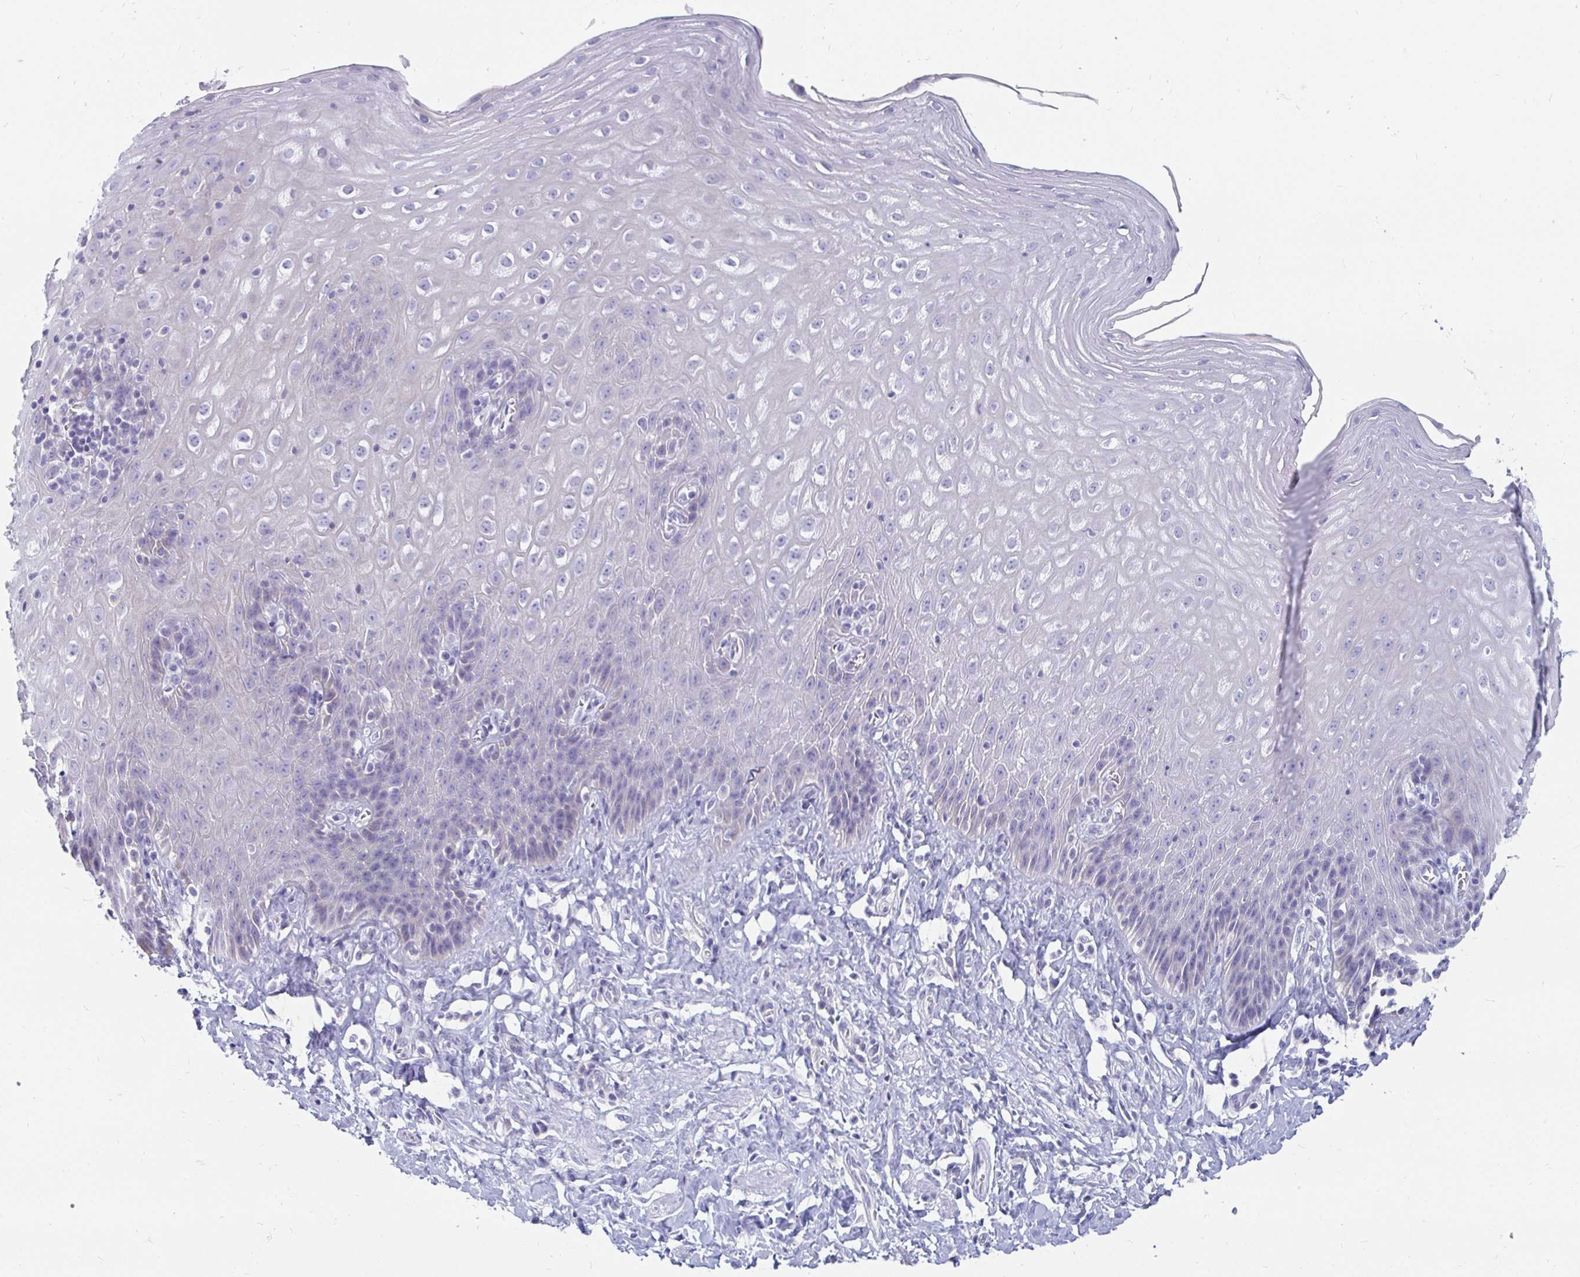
{"staining": {"intensity": "negative", "quantity": "none", "location": "none"}, "tissue": "esophagus", "cell_type": "Squamous epithelial cells", "image_type": "normal", "snomed": [{"axis": "morphology", "description": "Normal tissue, NOS"}, {"axis": "topography", "description": "Esophagus"}], "caption": "Immunohistochemistry (IHC) photomicrograph of unremarkable esophagus: esophagus stained with DAB (3,3'-diaminobenzidine) exhibits no significant protein positivity in squamous epithelial cells.", "gene": "PEG10", "patient": {"sex": "female", "age": 61}}